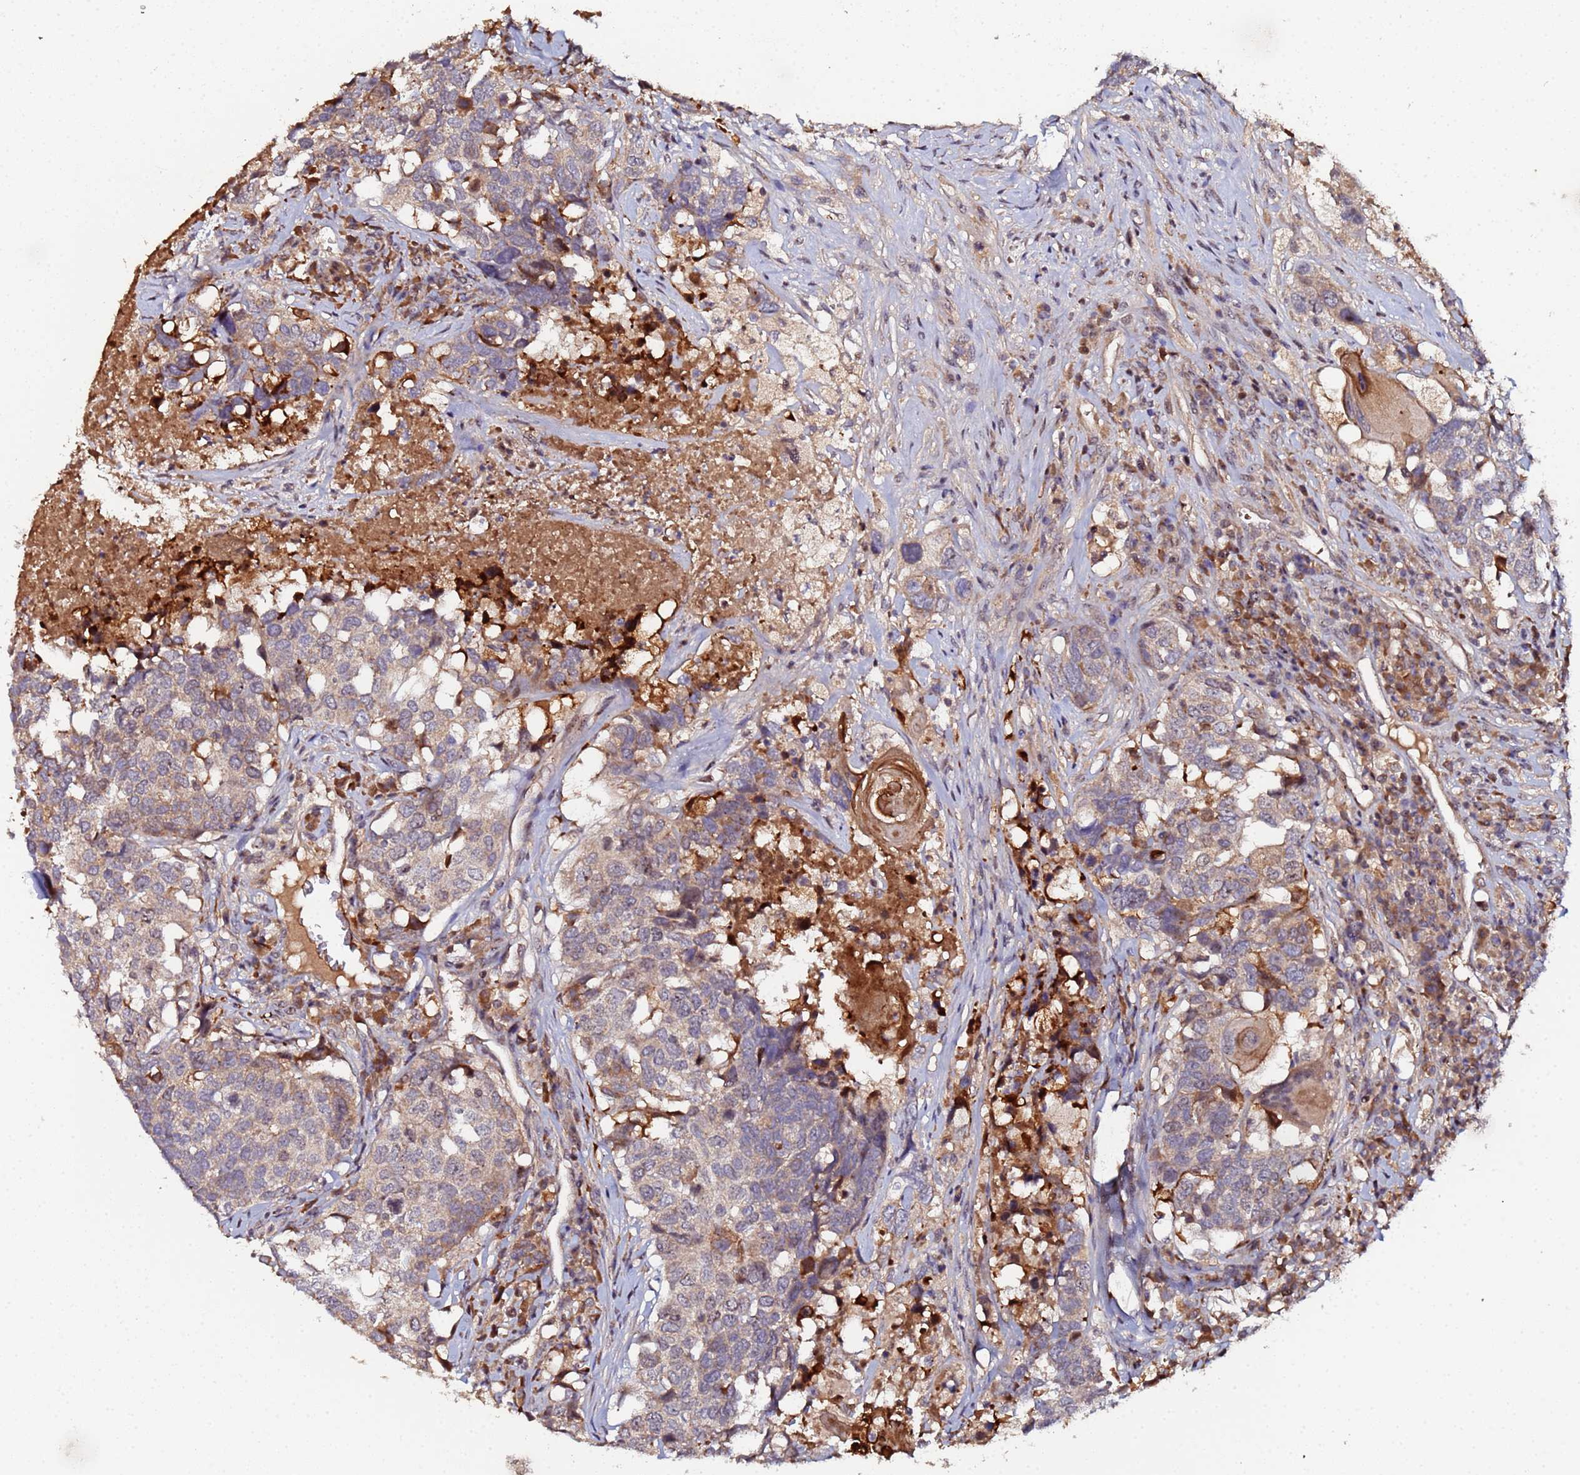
{"staining": {"intensity": "weak", "quantity": "25%-75%", "location": "cytoplasmic/membranous,nuclear"}, "tissue": "head and neck cancer", "cell_type": "Tumor cells", "image_type": "cancer", "snomed": [{"axis": "morphology", "description": "Squamous cell carcinoma, NOS"}, {"axis": "topography", "description": "Head-Neck"}], "caption": "Squamous cell carcinoma (head and neck) stained with immunohistochemistry (IHC) exhibits weak cytoplasmic/membranous and nuclear staining in approximately 25%-75% of tumor cells.", "gene": "OSER1", "patient": {"sex": "male", "age": 66}}